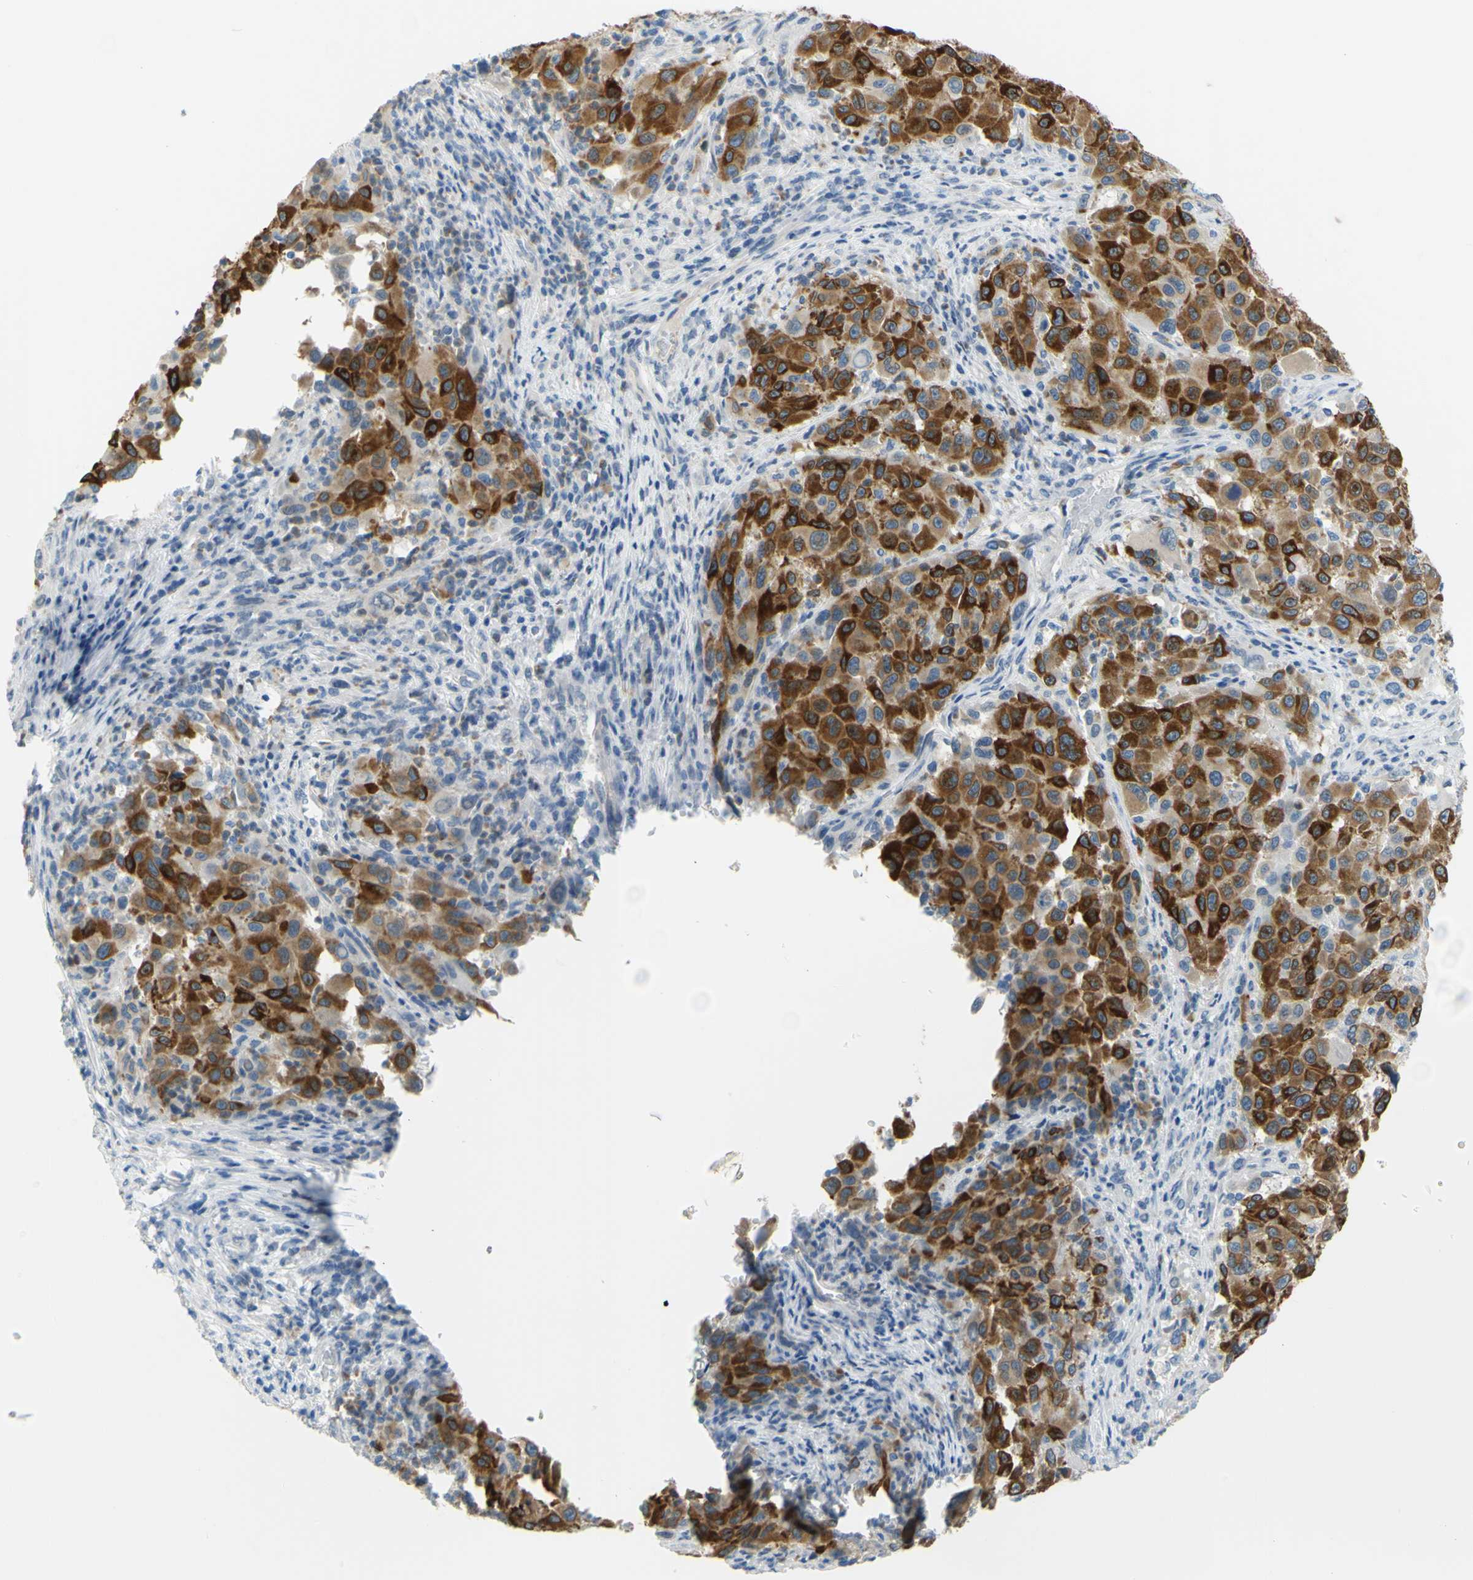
{"staining": {"intensity": "strong", "quantity": ">75%", "location": "cytoplasmic/membranous"}, "tissue": "melanoma", "cell_type": "Tumor cells", "image_type": "cancer", "snomed": [{"axis": "morphology", "description": "Malignant melanoma, Metastatic site"}, {"axis": "topography", "description": "Lymph node"}], "caption": "Malignant melanoma (metastatic site) stained for a protein (brown) displays strong cytoplasmic/membranous positive expression in about >75% of tumor cells.", "gene": "DCT", "patient": {"sex": "male", "age": 61}}